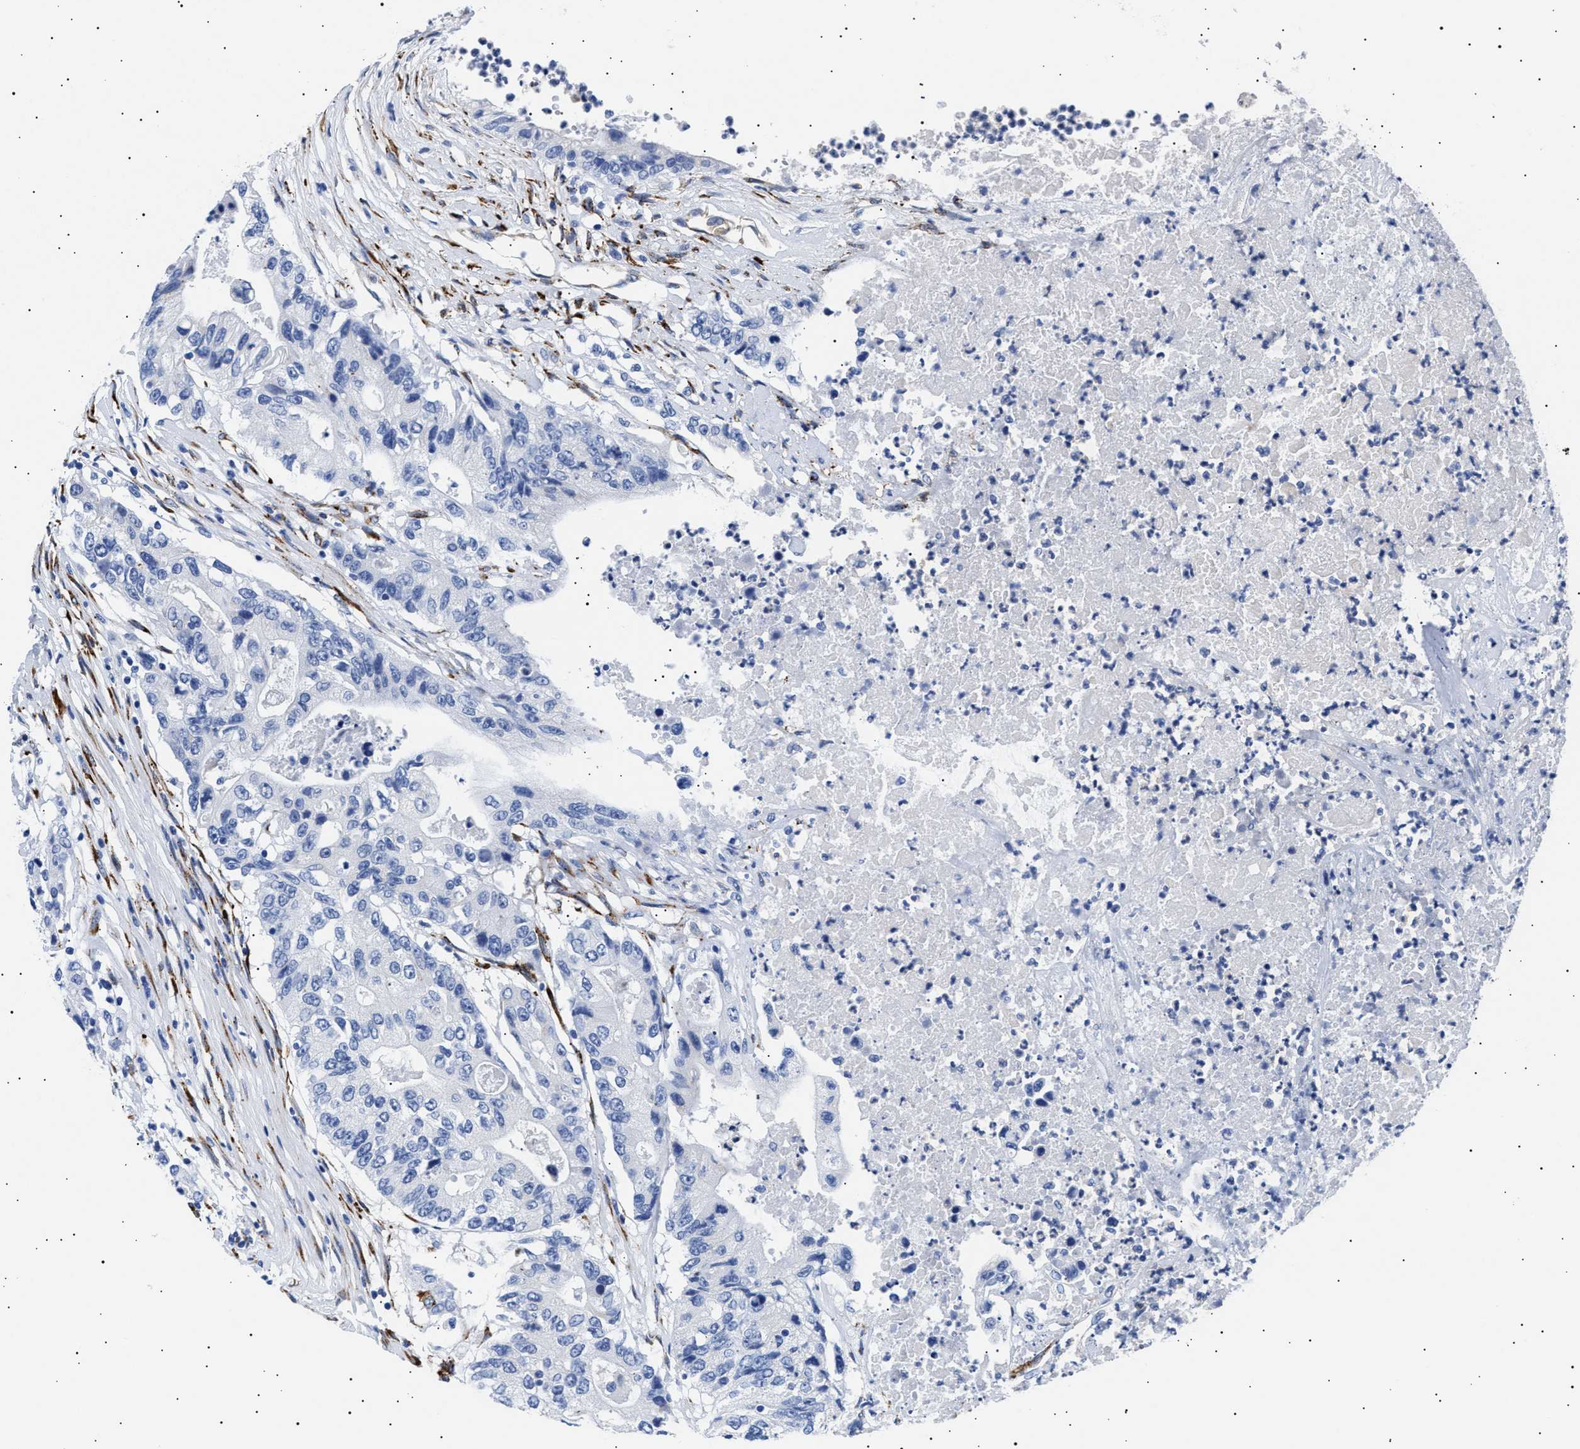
{"staining": {"intensity": "negative", "quantity": "none", "location": "none"}, "tissue": "colorectal cancer", "cell_type": "Tumor cells", "image_type": "cancer", "snomed": [{"axis": "morphology", "description": "Adenocarcinoma, NOS"}, {"axis": "topography", "description": "Colon"}], "caption": "Immunohistochemistry micrograph of human colorectal cancer (adenocarcinoma) stained for a protein (brown), which demonstrates no positivity in tumor cells.", "gene": "HEMGN", "patient": {"sex": "female", "age": 77}}